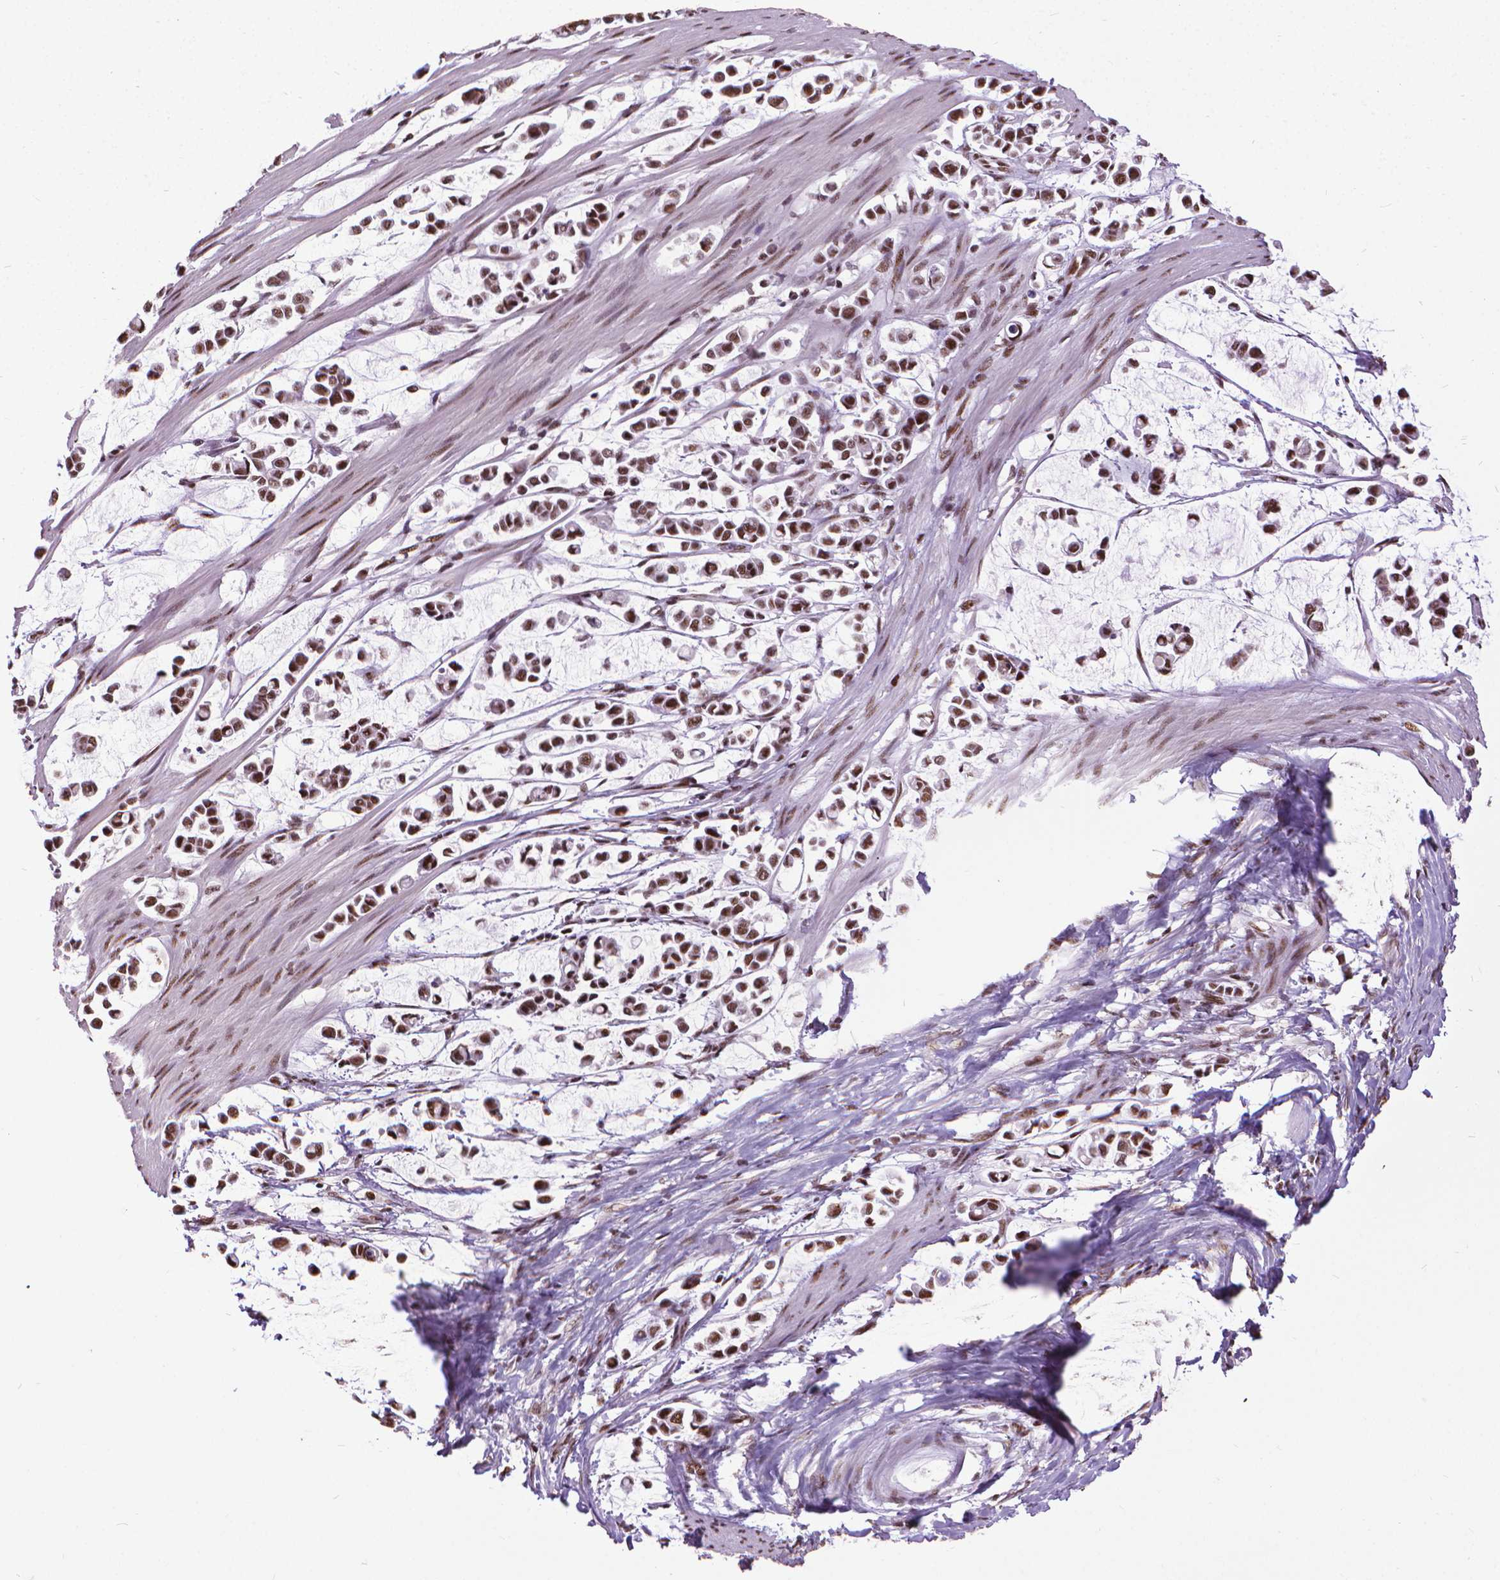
{"staining": {"intensity": "strong", "quantity": ">75%", "location": "nuclear"}, "tissue": "stomach cancer", "cell_type": "Tumor cells", "image_type": "cancer", "snomed": [{"axis": "morphology", "description": "Adenocarcinoma, NOS"}, {"axis": "topography", "description": "Stomach"}], "caption": "A brown stain labels strong nuclear expression of a protein in human stomach cancer (adenocarcinoma) tumor cells.", "gene": "AKAP8", "patient": {"sex": "male", "age": 82}}